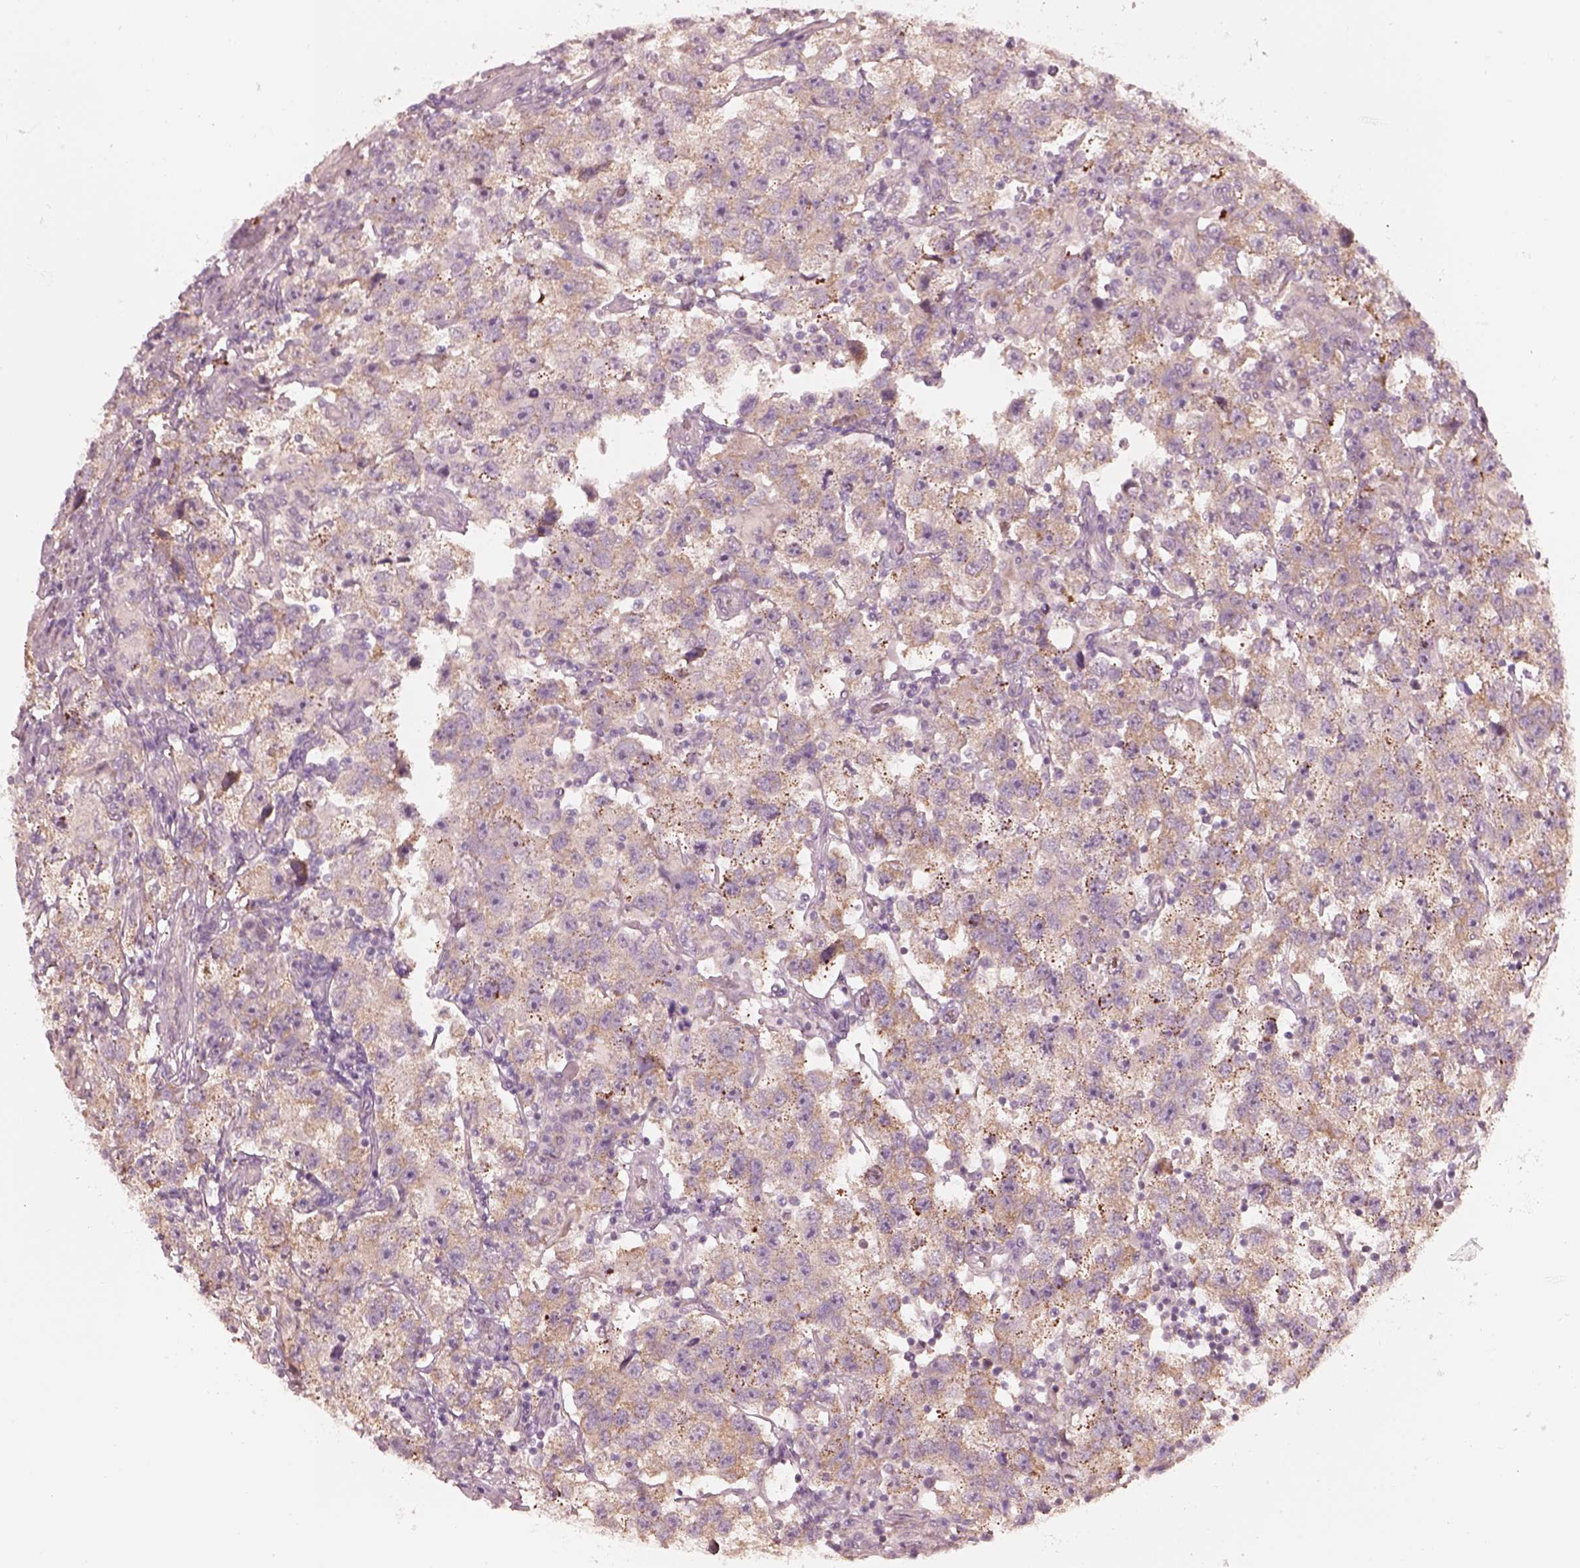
{"staining": {"intensity": "negative", "quantity": "none", "location": "none"}, "tissue": "testis cancer", "cell_type": "Tumor cells", "image_type": "cancer", "snomed": [{"axis": "morphology", "description": "Seminoma, NOS"}, {"axis": "topography", "description": "Testis"}], "caption": "Tumor cells are negative for brown protein staining in testis cancer.", "gene": "RAB3C", "patient": {"sex": "male", "age": 26}}